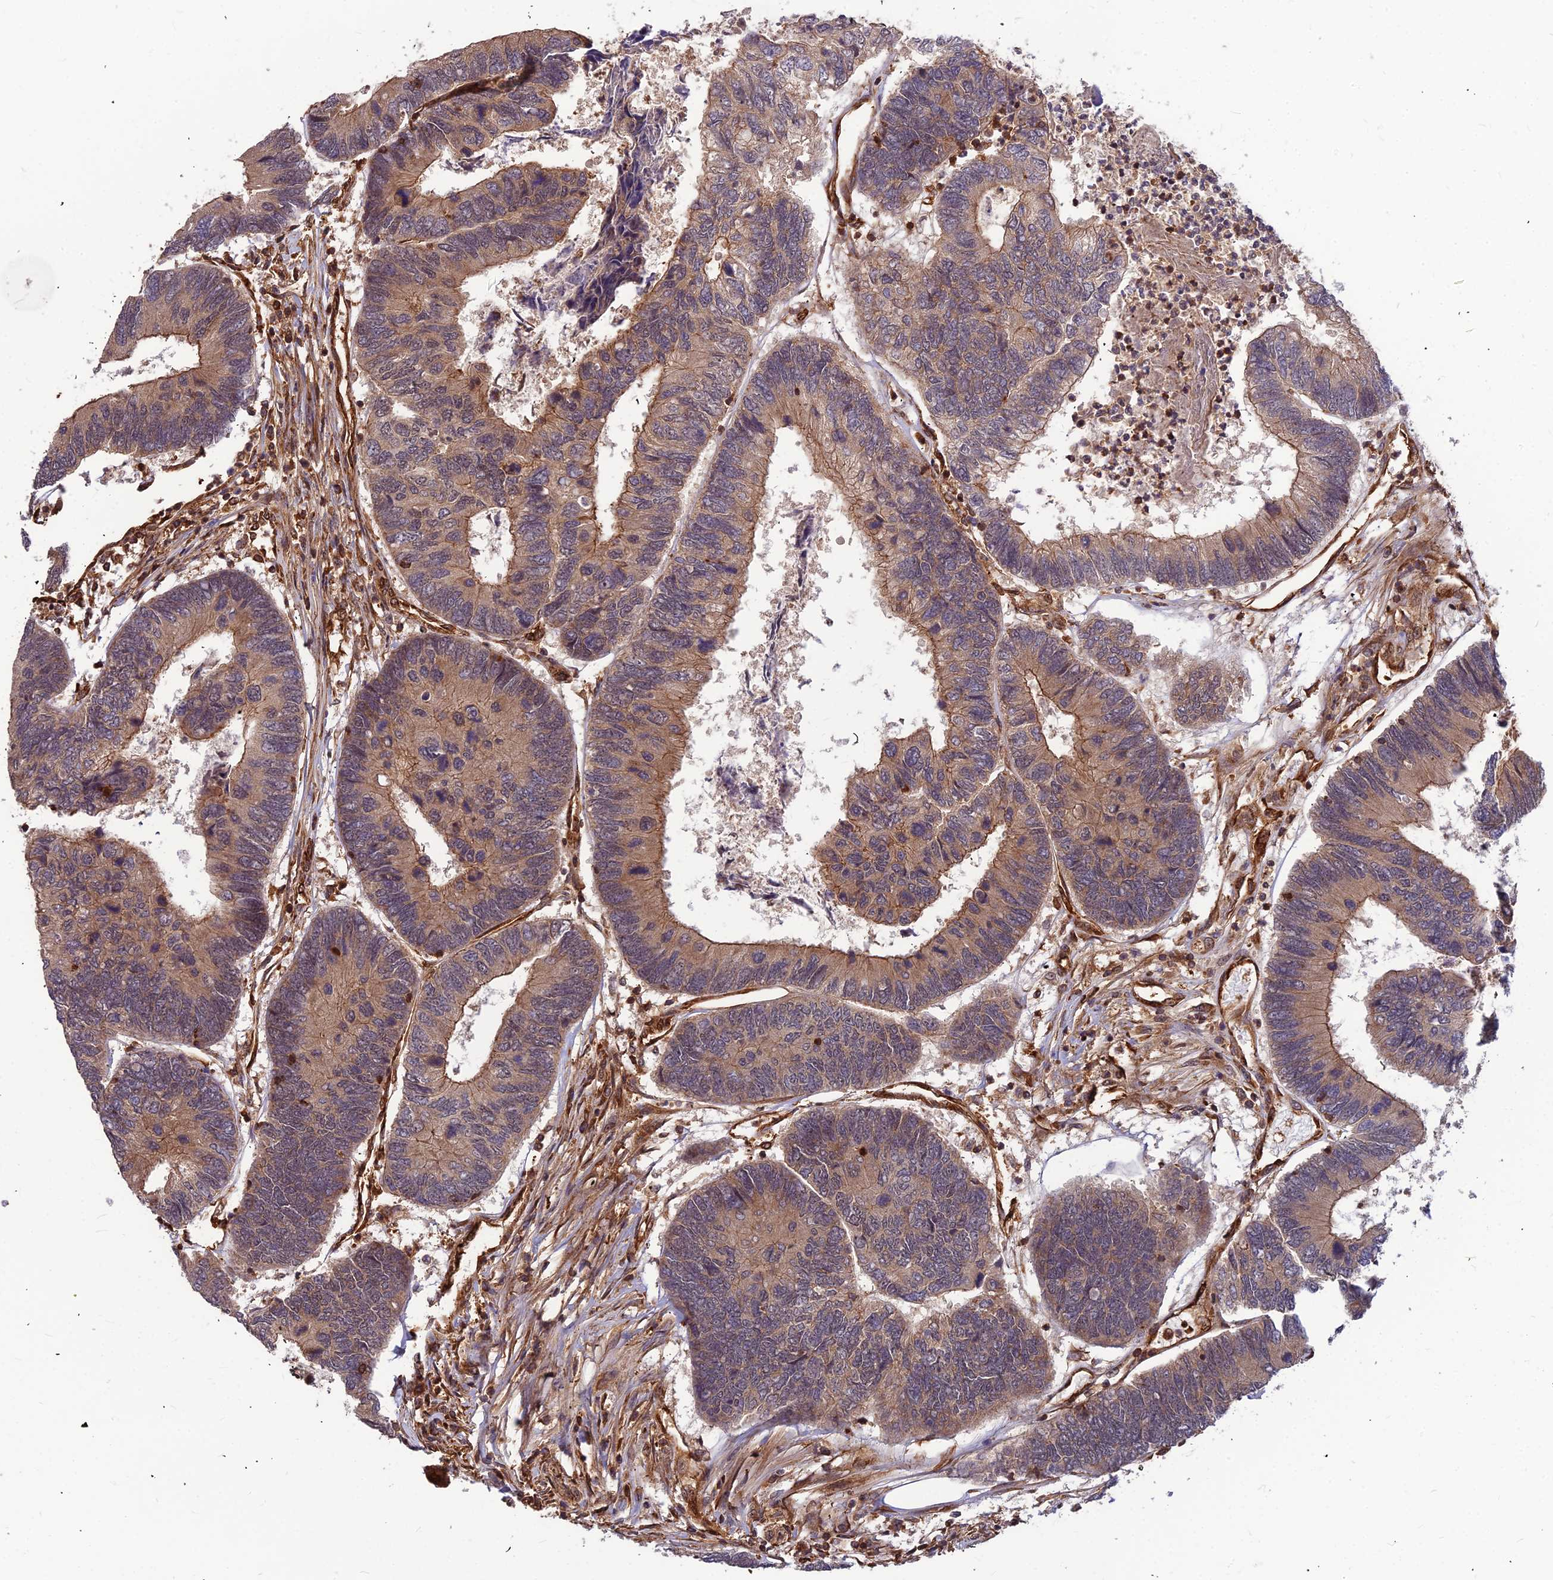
{"staining": {"intensity": "moderate", "quantity": ">75%", "location": "cytoplasmic/membranous"}, "tissue": "colorectal cancer", "cell_type": "Tumor cells", "image_type": "cancer", "snomed": [{"axis": "morphology", "description": "Adenocarcinoma, NOS"}, {"axis": "topography", "description": "Colon"}], "caption": "Adenocarcinoma (colorectal) stained with a brown dye shows moderate cytoplasmic/membranous positive positivity in about >75% of tumor cells.", "gene": "ZNF467", "patient": {"sex": "female", "age": 67}}